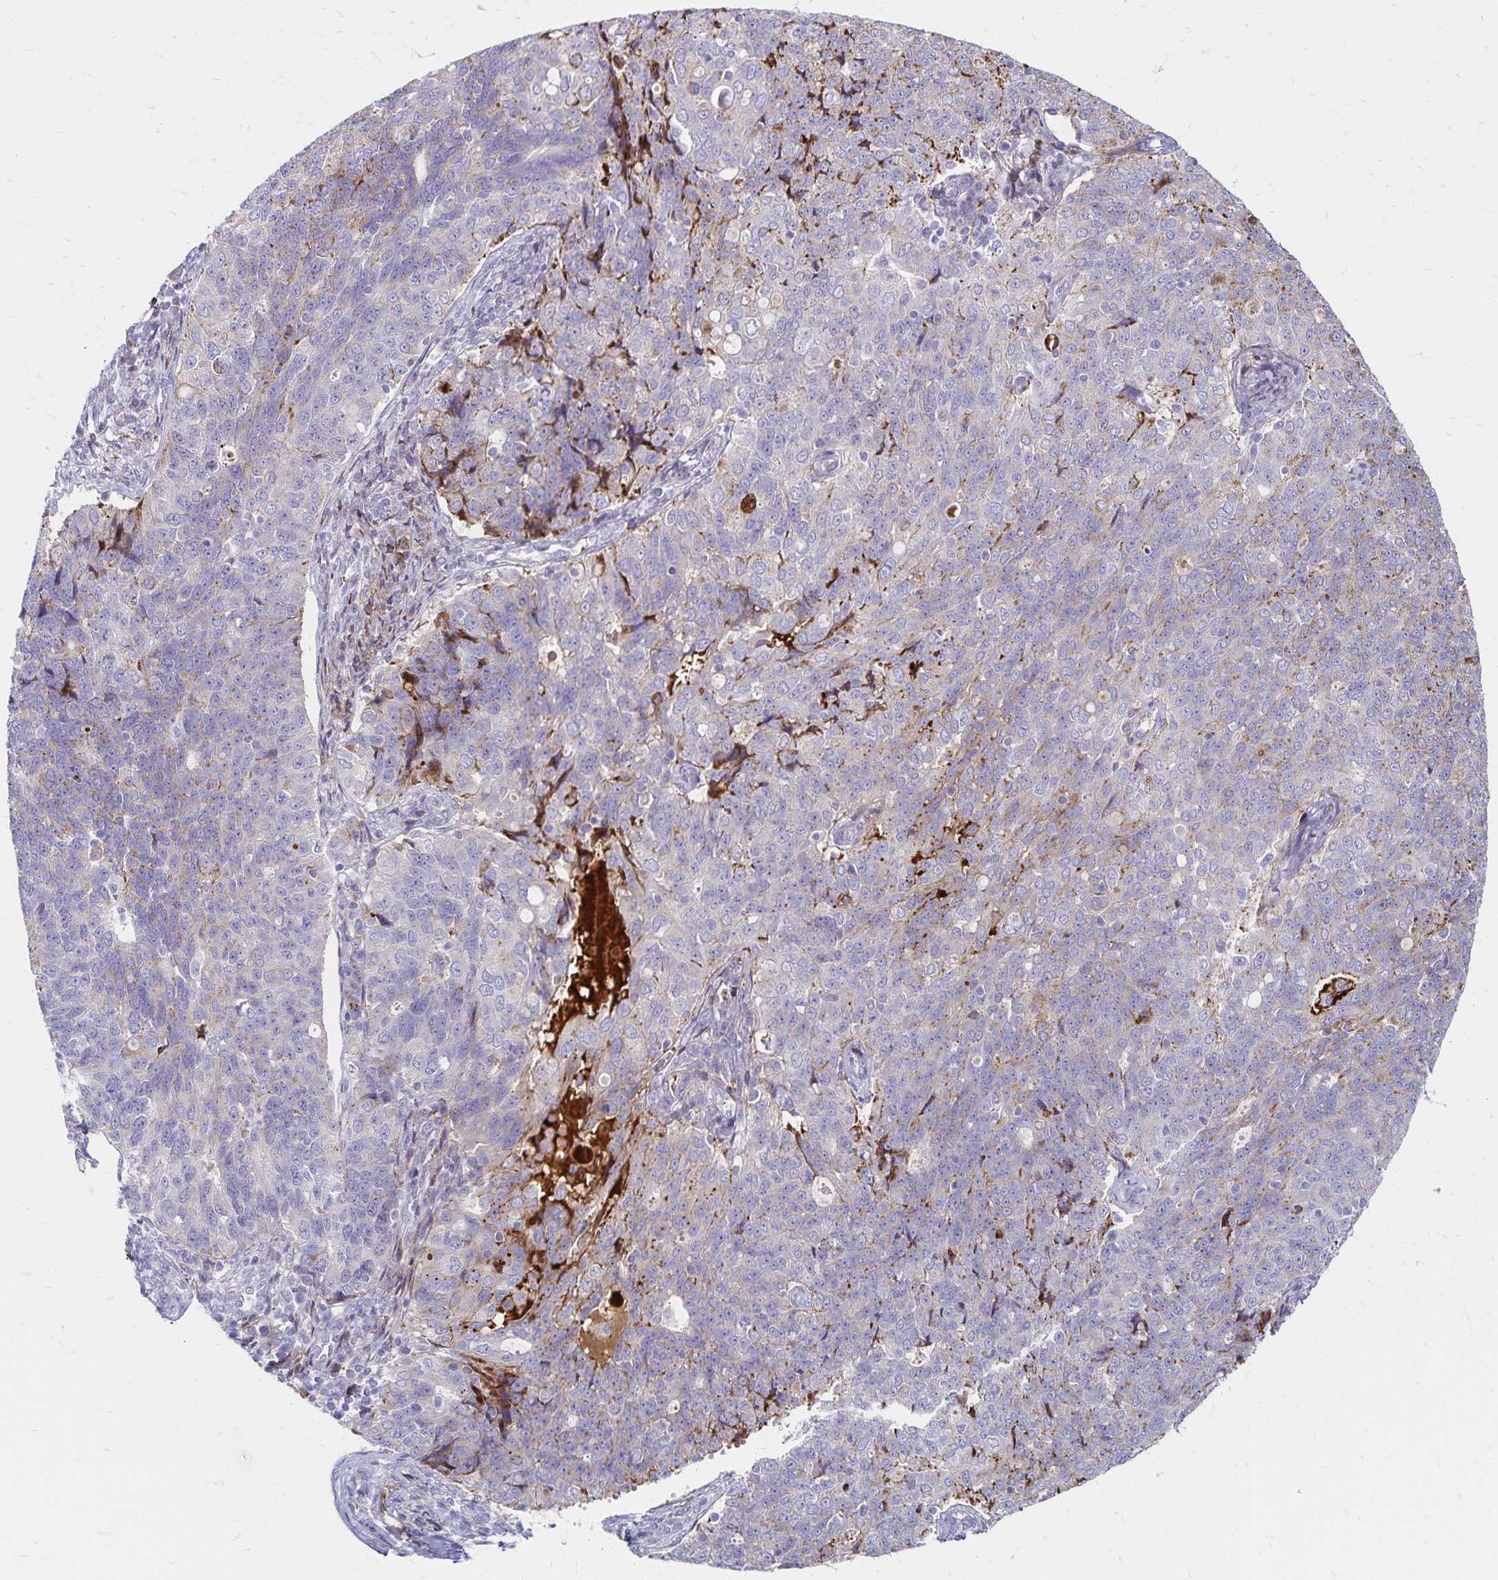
{"staining": {"intensity": "weak", "quantity": "<25%", "location": "cytoplasmic/membranous"}, "tissue": "endometrial cancer", "cell_type": "Tumor cells", "image_type": "cancer", "snomed": [{"axis": "morphology", "description": "Adenocarcinoma, NOS"}, {"axis": "topography", "description": "Endometrium"}], "caption": "DAB immunohistochemical staining of human endometrial adenocarcinoma demonstrates no significant positivity in tumor cells. (DAB immunohistochemistry visualized using brightfield microscopy, high magnification).", "gene": "NECAP1", "patient": {"sex": "female", "age": 43}}